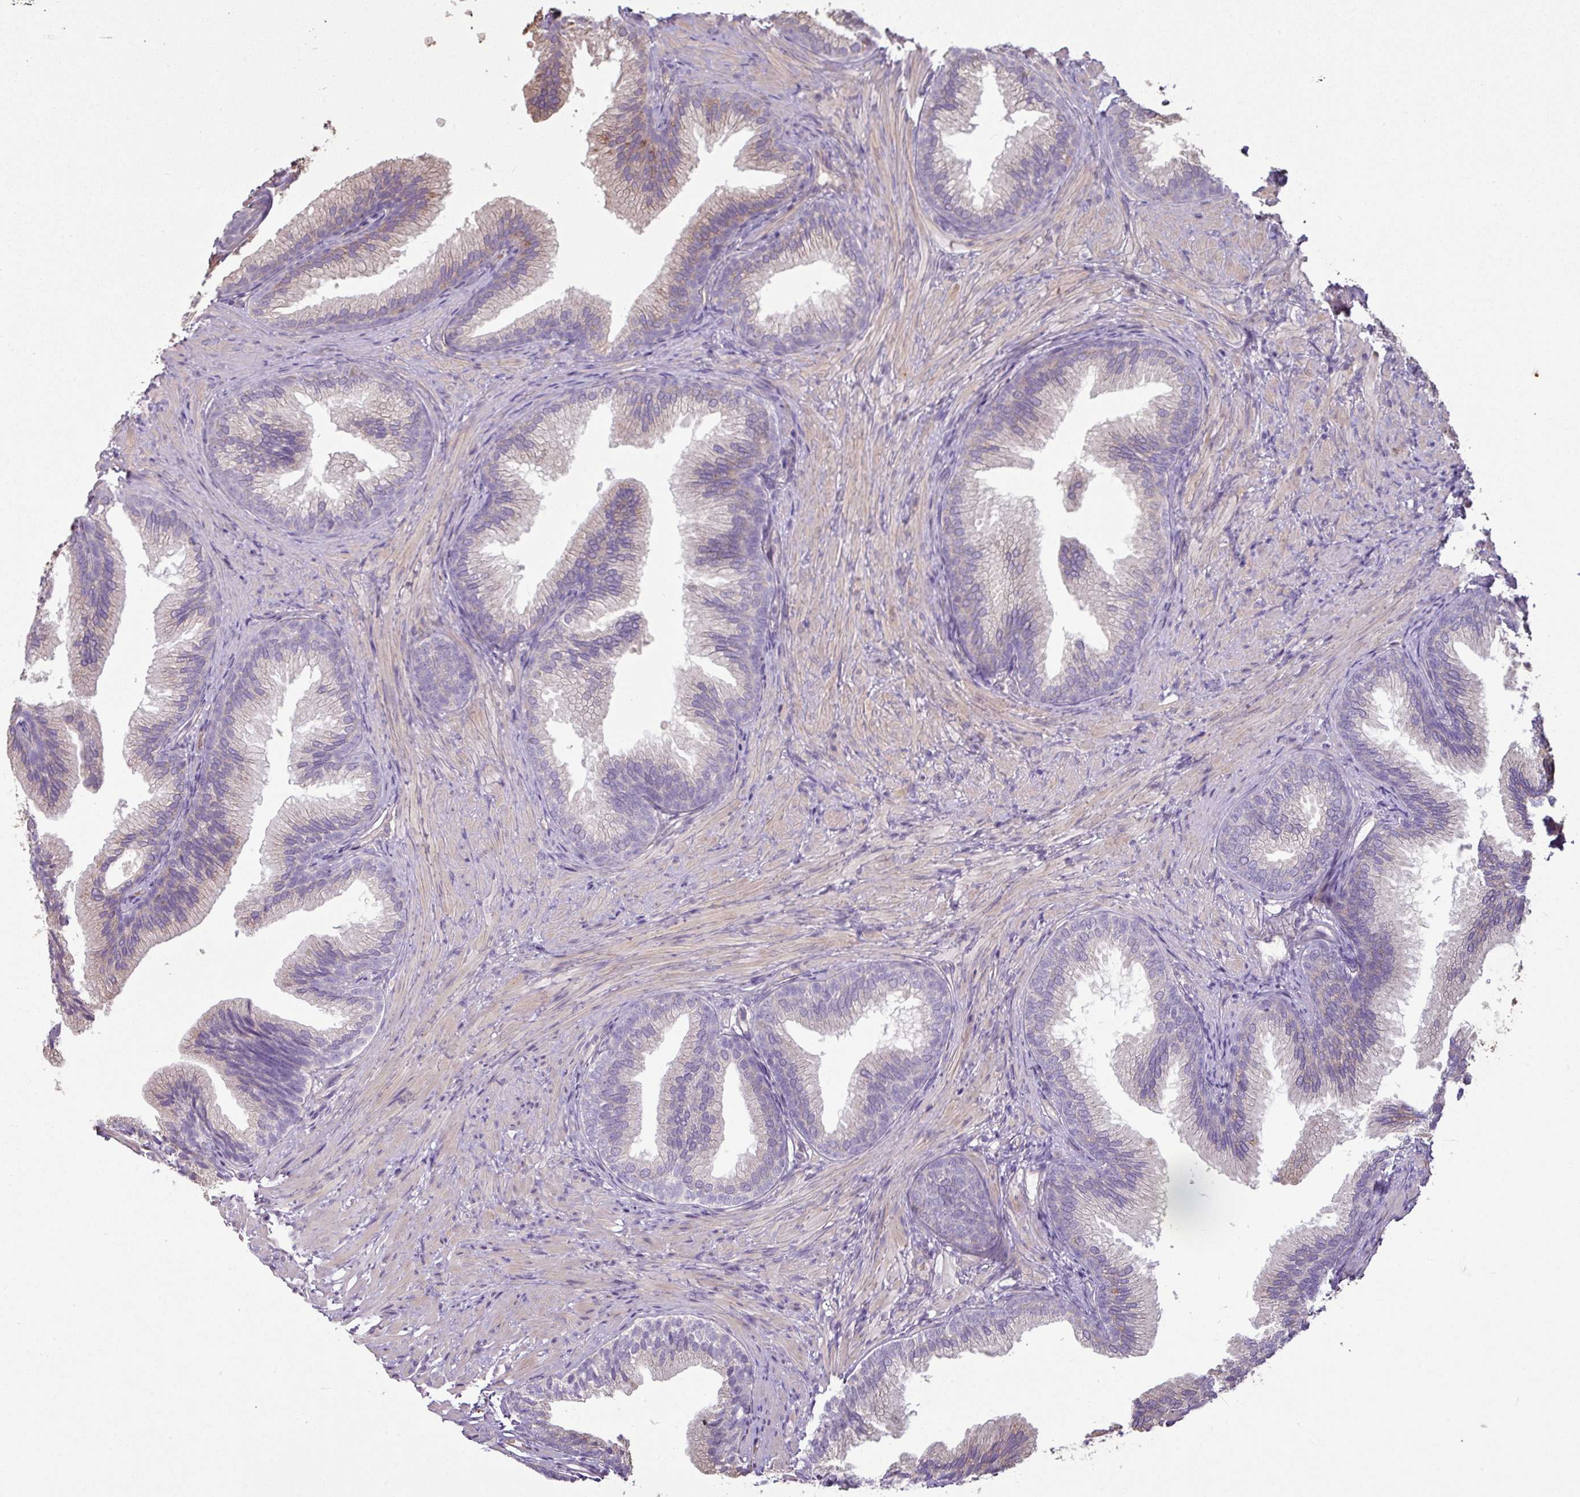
{"staining": {"intensity": "moderate", "quantity": "25%-75%", "location": "cytoplasmic/membranous"}, "tissue": "prostate", "cell_type": "Glandular cells", "image_type": "normal", "snomed": [{"axis": "morphology", "description": "Normal tissue, NOS"}, {"axis": "topography", "description": "Prostate"}], "caption": "Prostate stained with a brown dye displays moderate cytoplasmic/membranous positive positivity in about 25%-75% of glandular cells.", "gene": "NHSL2", "patient": {"sex": "male", "age": 76}}